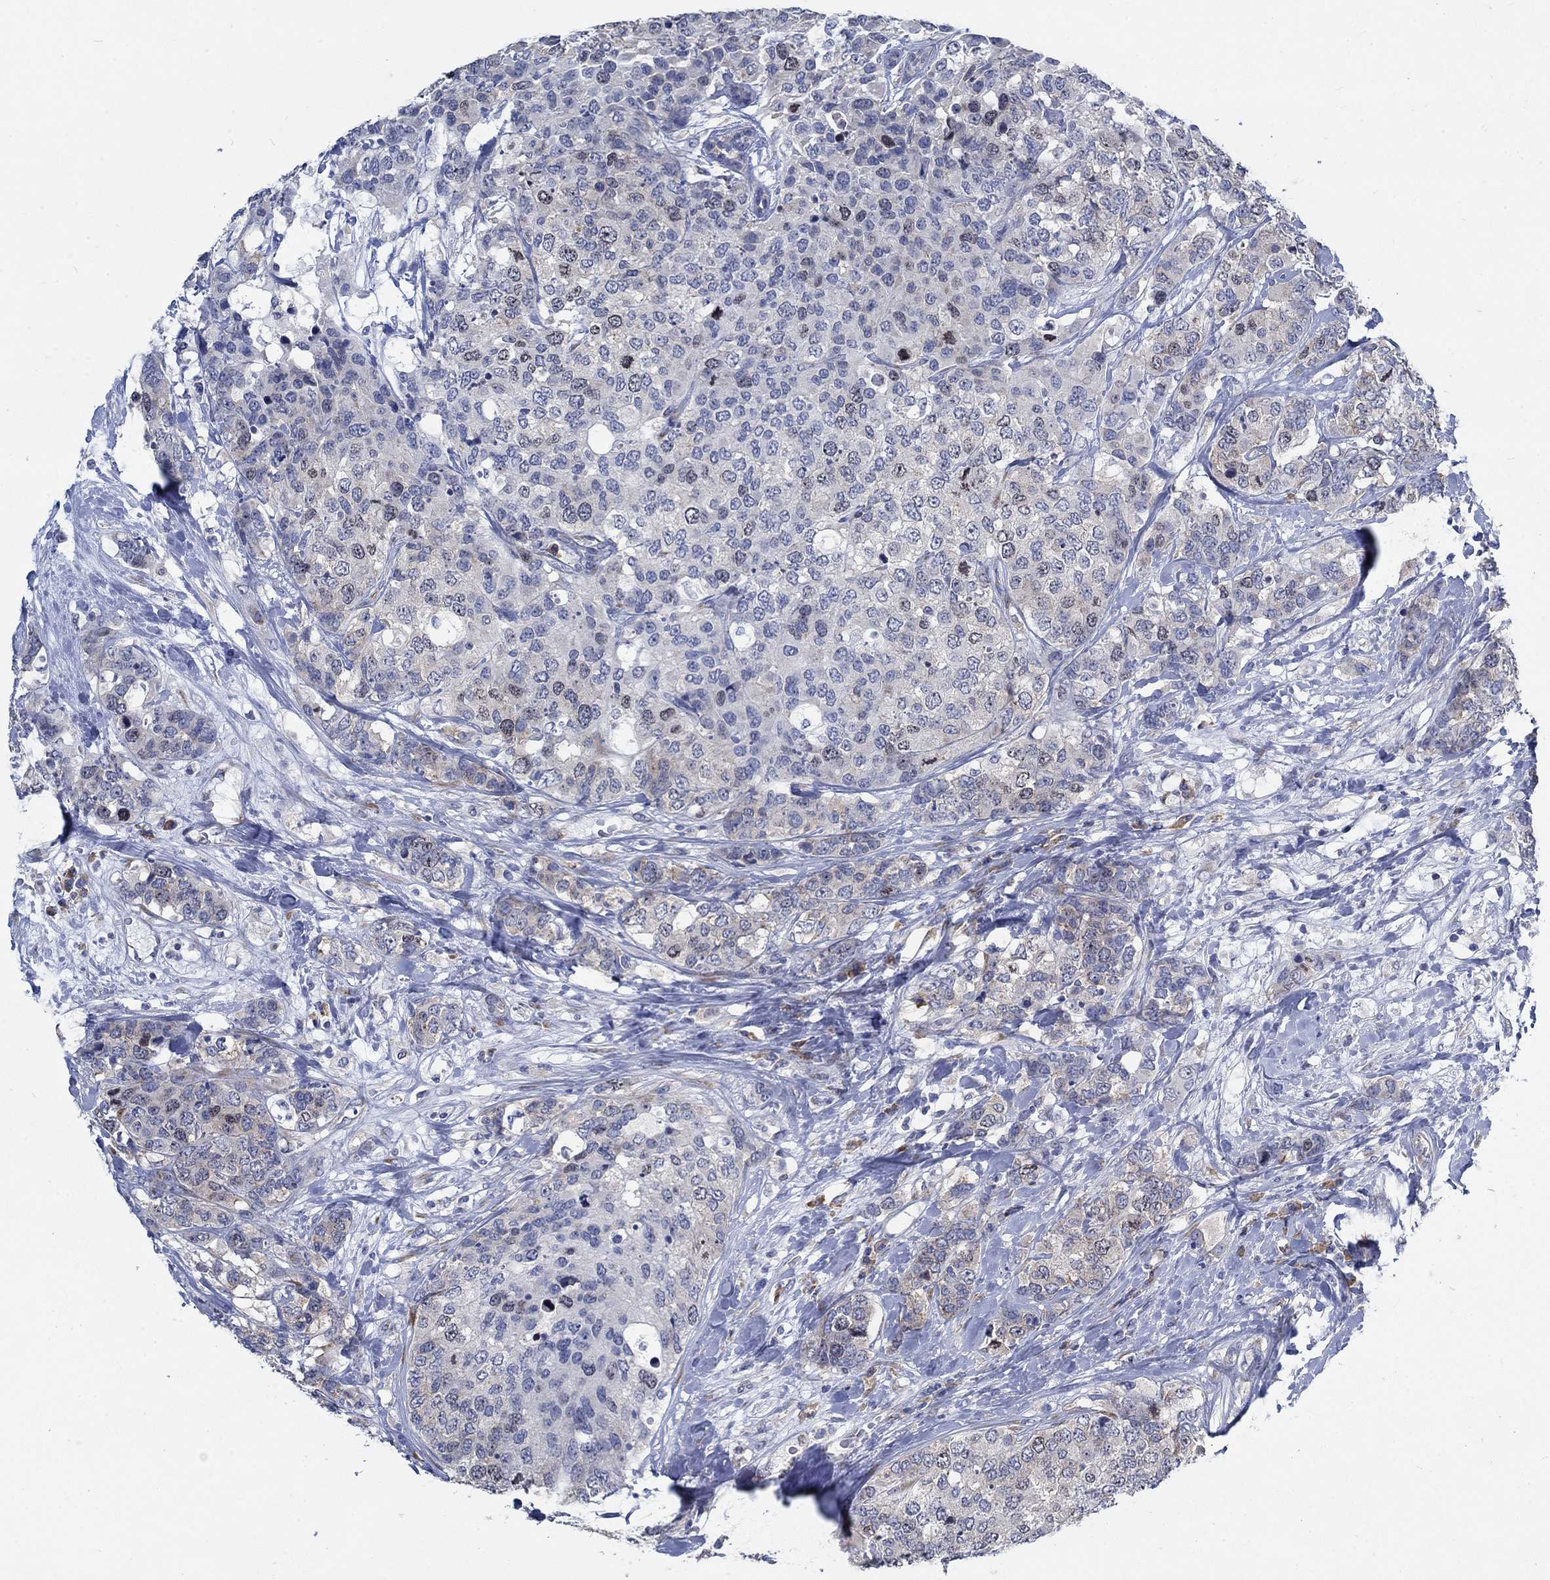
{"staining": {"intensity": "negative", "quantity": "none", "location": "none"}, "tissue": "breast cancer", "cell_type": "Tumor cells", "image_type": "cancer", "snomed": [{"axis": "morphology", "description": "Lobular carcinoma"}, {"axis": "topography", "description": "Breast"}], "caption": "IHC histopathology image of neoplastic tissue: human breast cancer (lobular carcinoma) stained with DAB (3,3'-diaminobenzidine) demonstrates no significant protein expression in tumor cells.", "gene": "MMP24", "patient": {"sex": "female", "age": 59}}